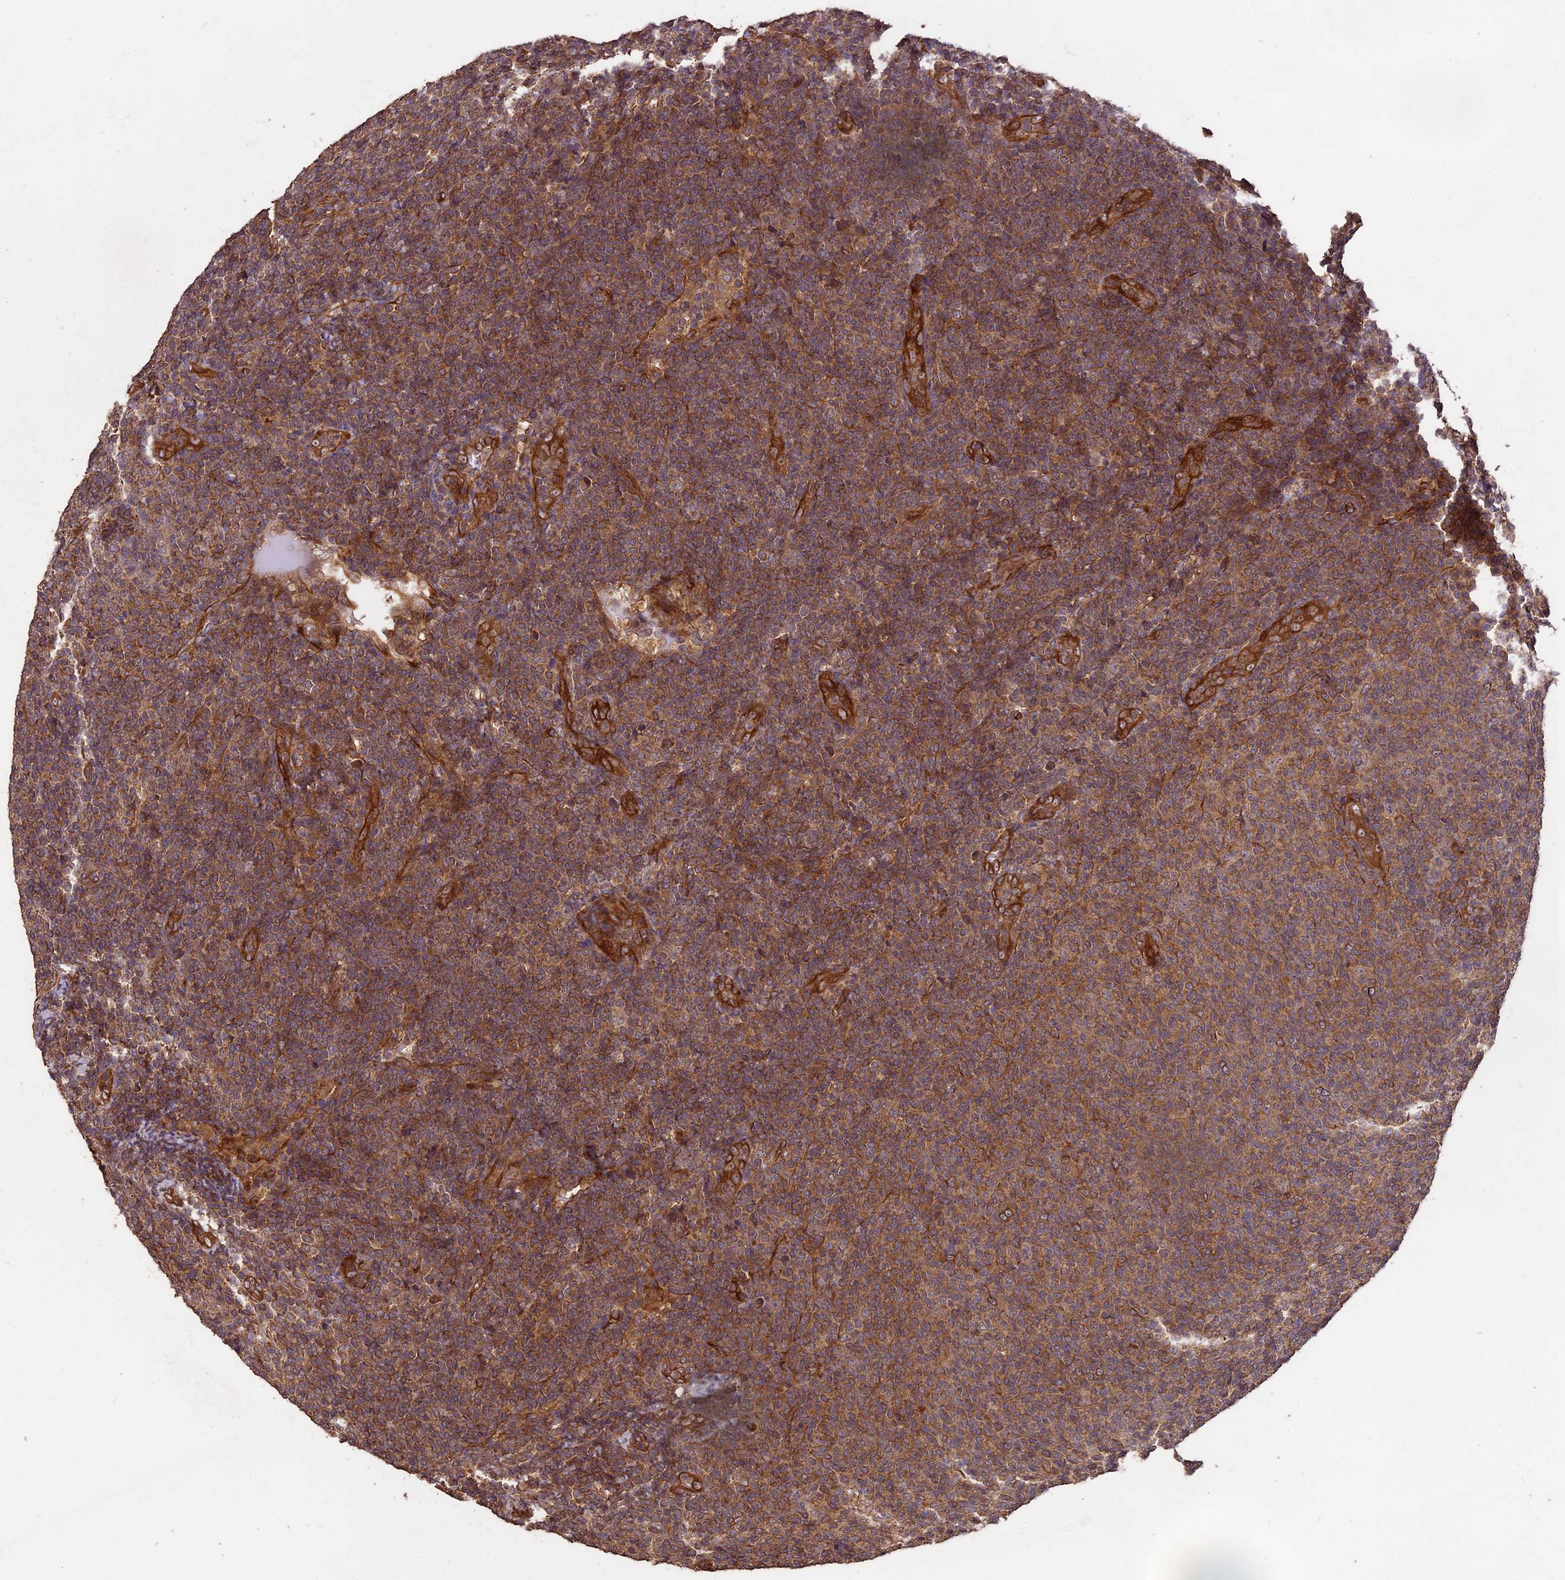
{"staining": {"intensity": "moderate", "quantity": ">75%", "location": "cytoplasmic/membranous"}, "tissue": "lymphoma", "cell_type": "Tumor cells", "image_type": "cancer", "snomed": [{"axis": "morphology", "description": "Malignant lymphoma, non-Hodgkin's type, Low grade"}, {"axis": "topography", "description": "Lymph node"}], "caption": "Immunohistochemistry (IHC) histopathology image of human low-grade malignant lymphoma, non-Hodgkin's type stained for a protein (brown), which reveals medium levels of moderate cytoplasmic/membranous positivity in about >75% of tumor cells.", "gene": "TTLL10", "patient": {"sex": "male", "age": 66}}